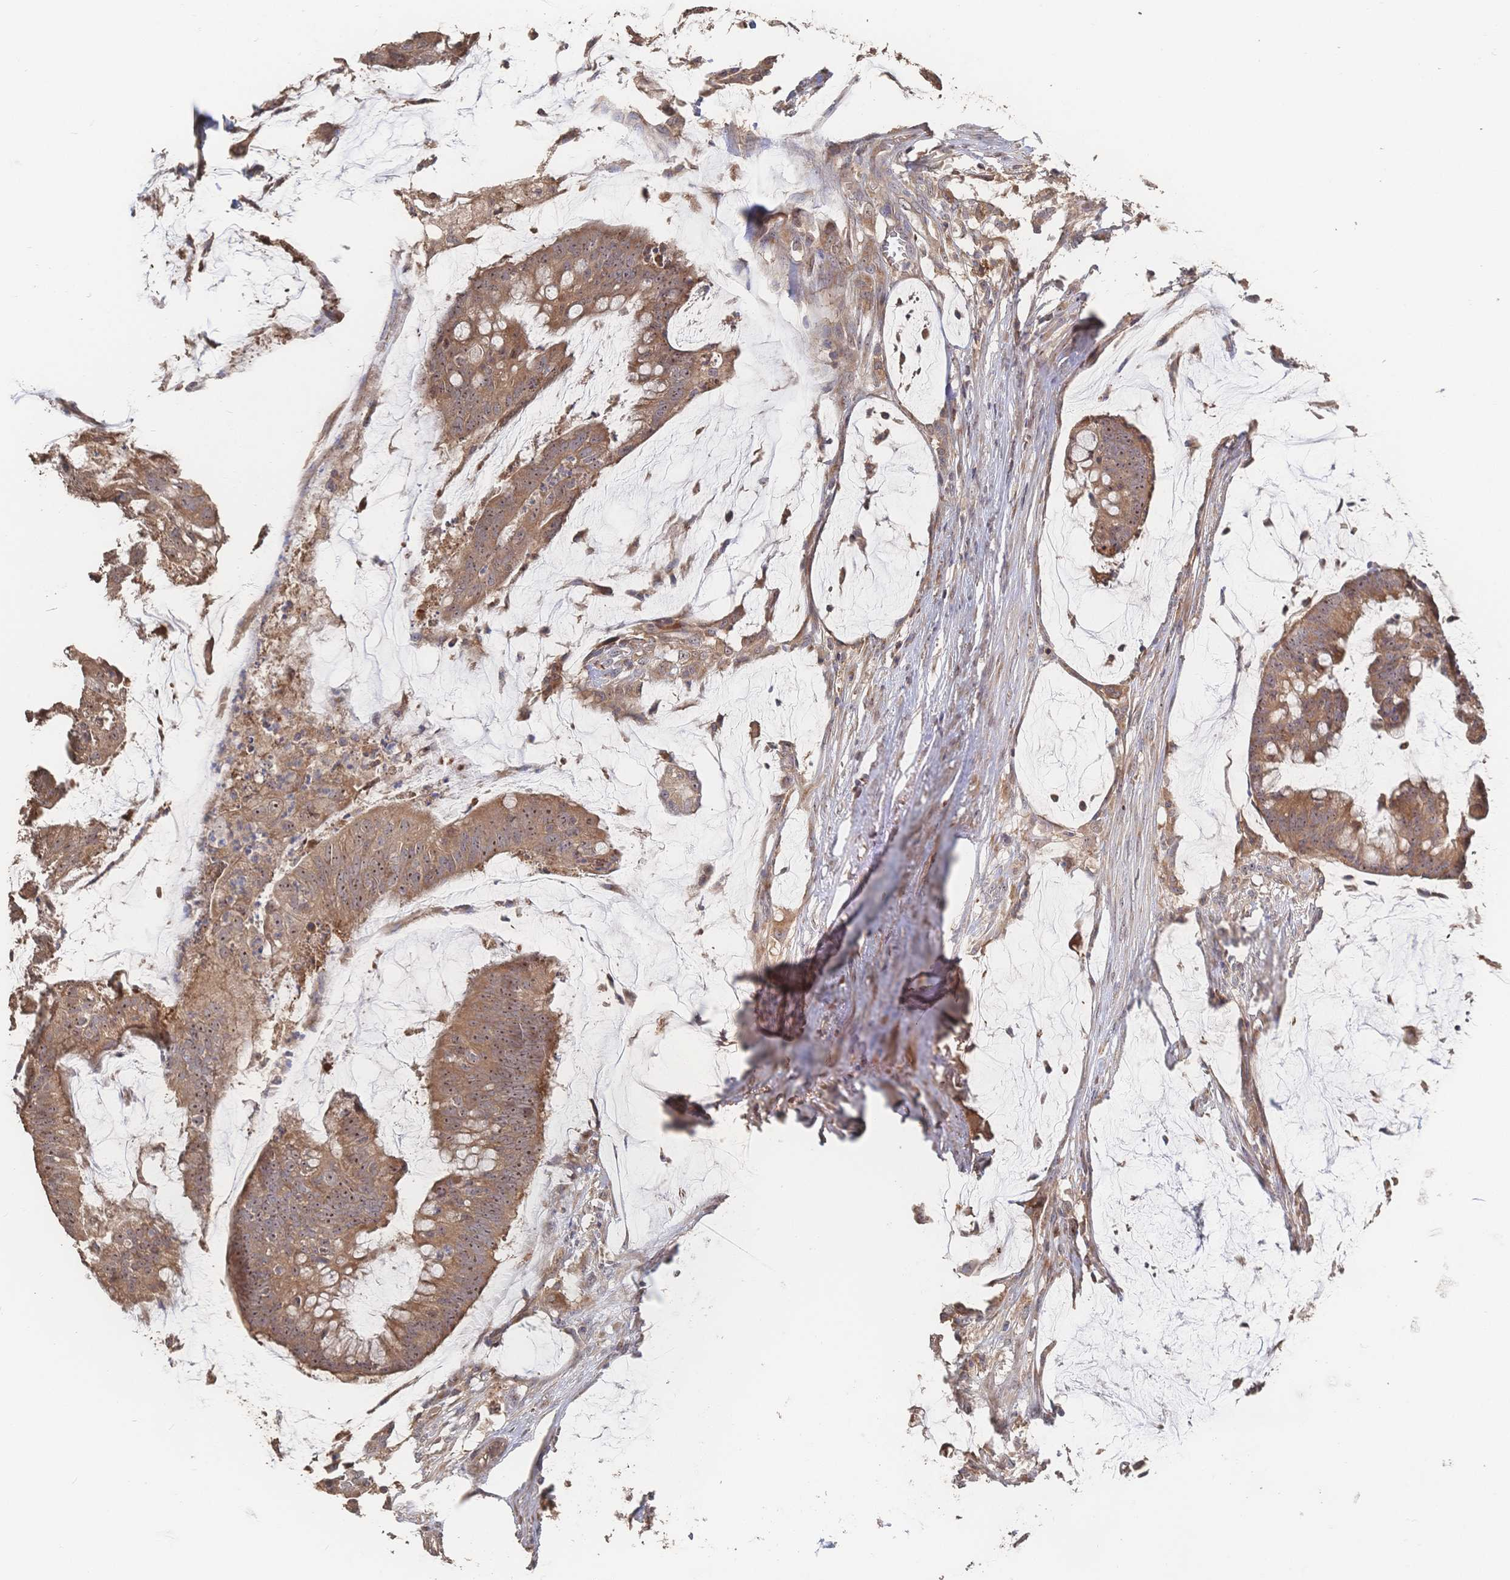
{"staining": {"intensity": "moderate", "quantity": ">75%", "location": "cytoplasmic/membranous,nuclear"}, "tissue": "colorectal cancer", "cell_type": "Tumor cells", "image_type": "cancer", "snomed": [{"axis": "morphology", "description": "Adenocarcinoma, NOS"}, {"axis": "topography", "description": "Colon"}], "caption": "This micrograph shows colorectal adenocarcinoma stained with immunohistochemistry (IHC) to label a protein in brown. The cytoplasmic/membranous and nuclear of tumor cells show moderate positivity for the protein. Nuclei are counter-stained blue.", "gene": "DNAJA4", "patient": {"sex": "male", "age": 62}}